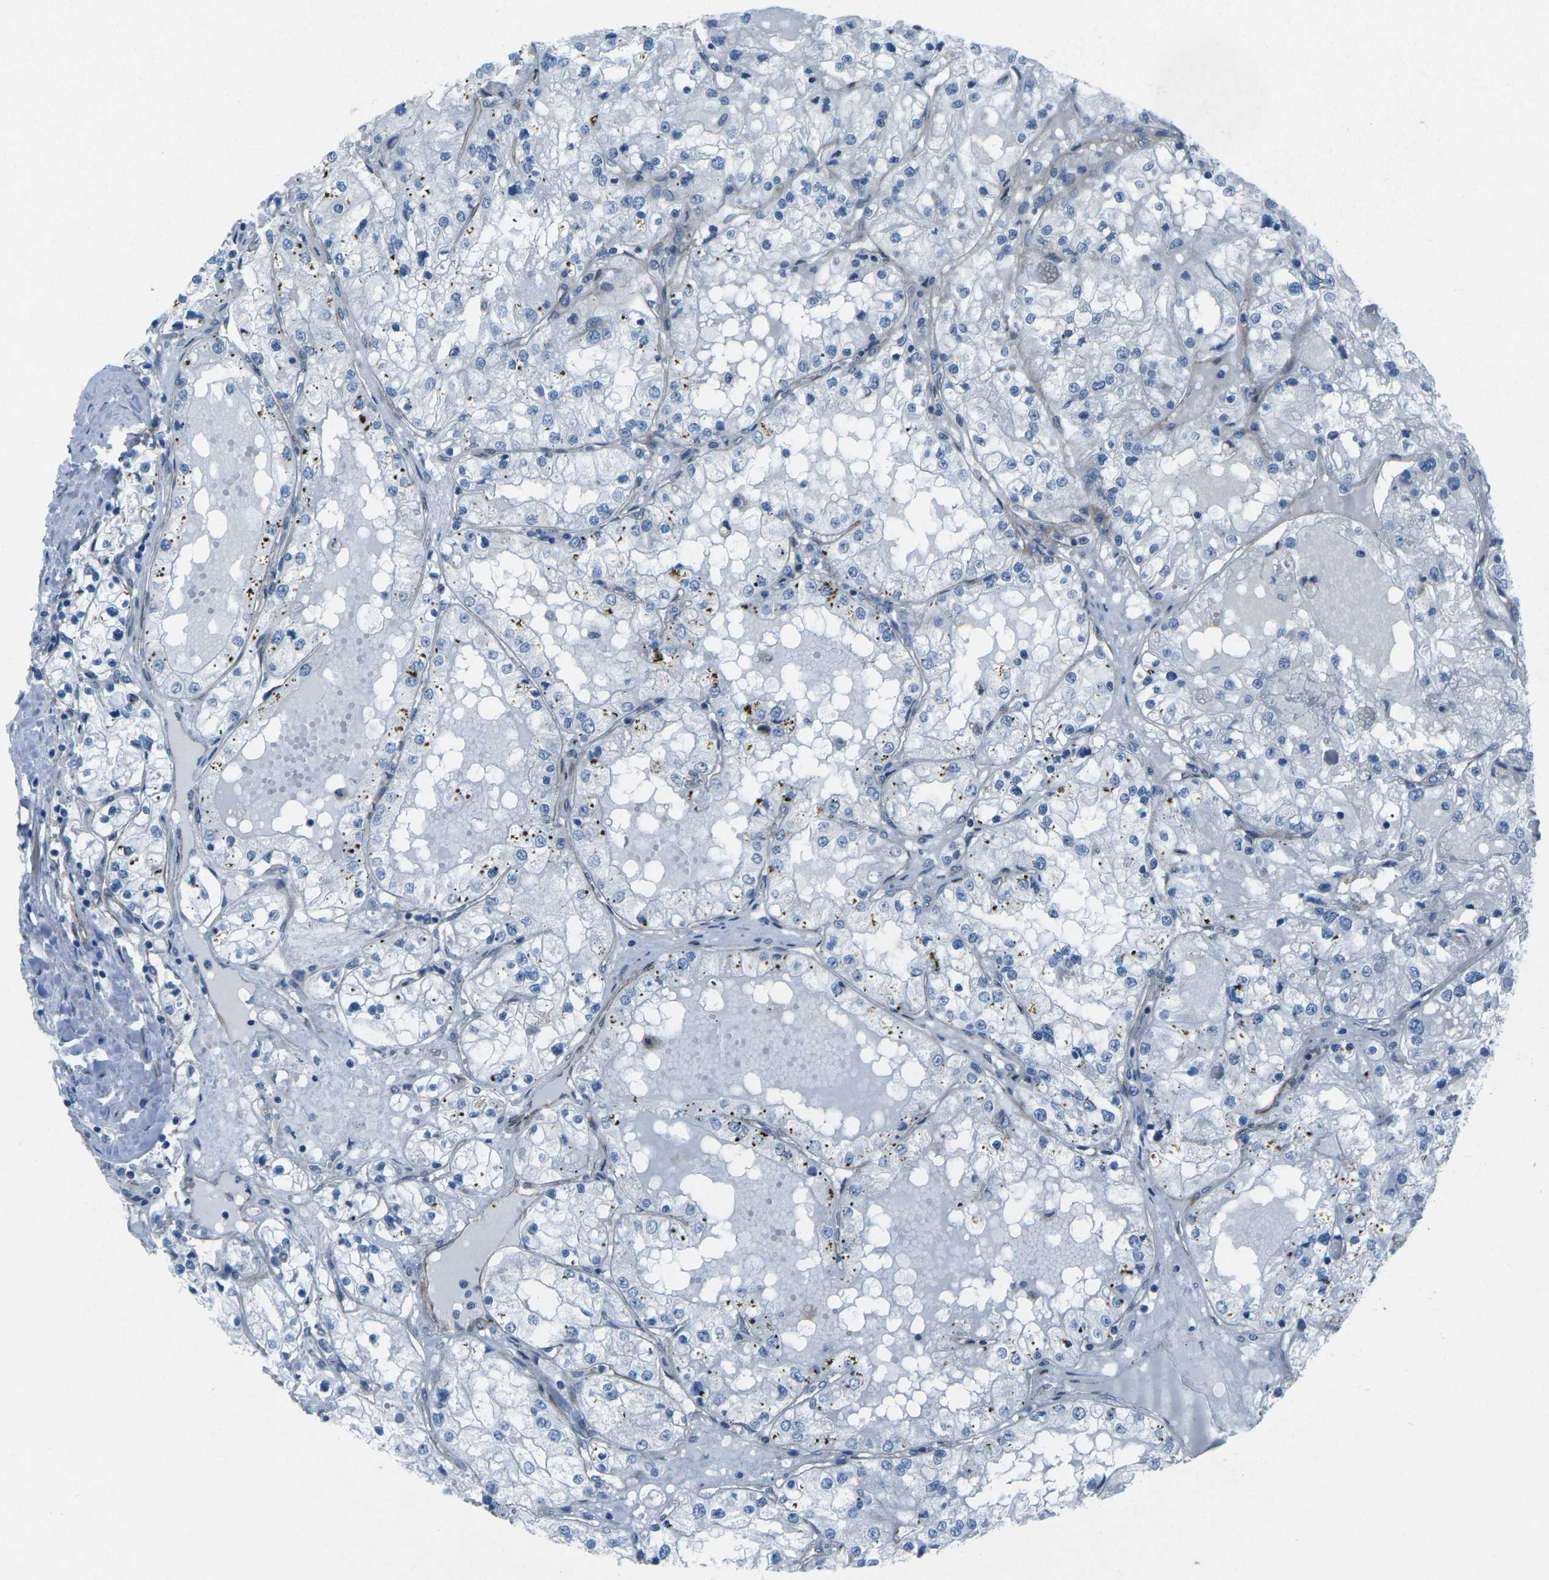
{"staining": {"intensity": "negative", "quantity": "none", "location": "none"}, "tissue": "renal cancer", "cell_type": "Tumor cells", "image_type": "cancer", "snomed": [{"axis": "morphology", "description": "Adenocarcinoma, NOS"}, {"axis": "topography", "description": "Kidney"}], "caption": "An immunohistochemistry micrograph of renal adenocarcinoma is shown. There is no staining in tumor cells of renal adenocarcinoma.", "gene": "UTRN", "patient": {"sex": "male", "age": 68}}